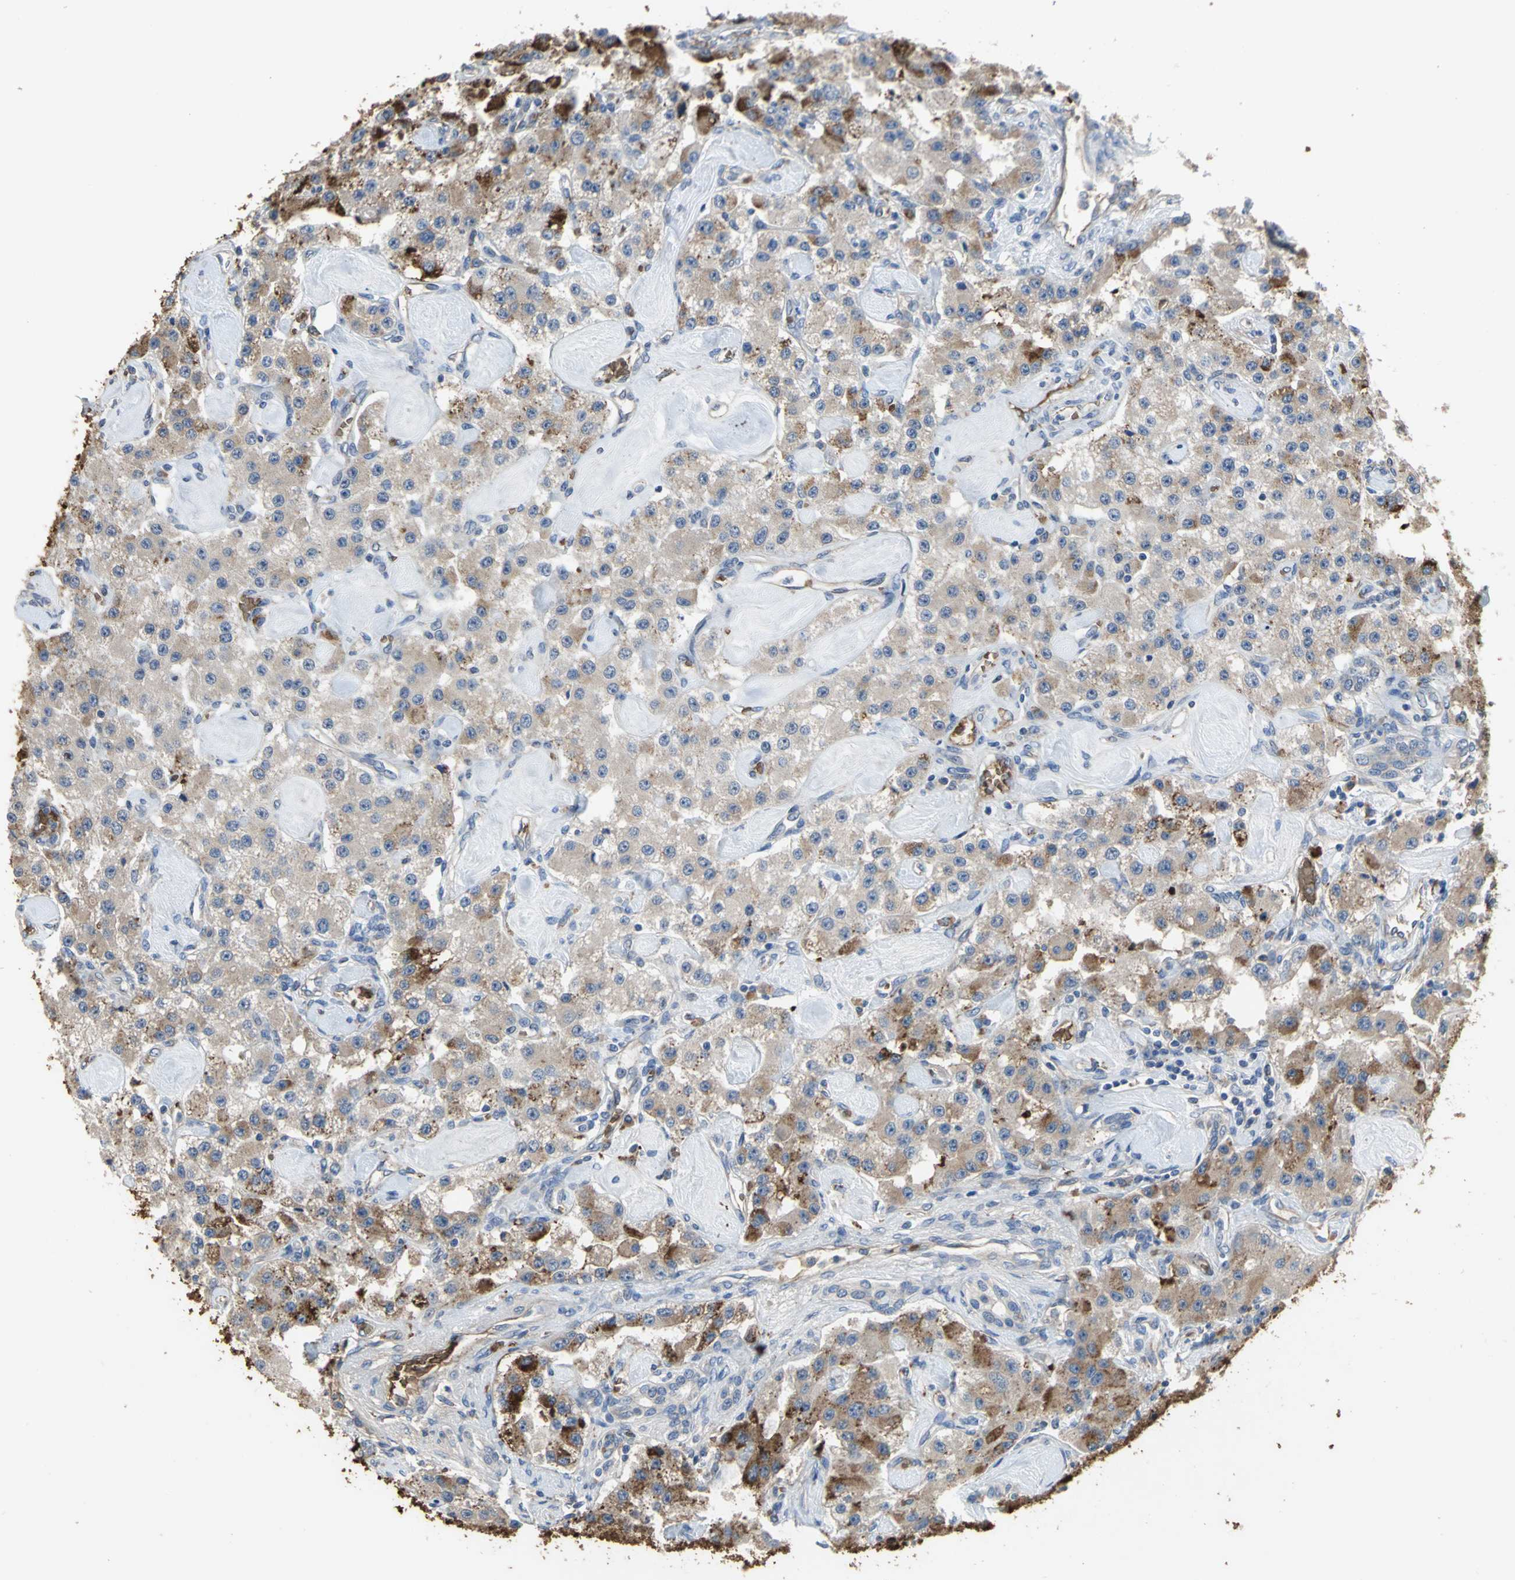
{"staining": {"intensity": "moderate", "quantity": ">75%", "location": "cytoplasmic/membranous"}, "tissue": "carcinoid", "cell_type": "Tumor cells", "image_type": "cancer", "snomed": [{"axis": "morphology", "description": "Carcinoid, malignant, NOS"}, {"axis": "topography", "description": "Pancreas"}], "caption": "Malignant carcinoid stained with a protein marker displays moderate staining in tumor cells.", "gene": "TREM1", "patient": {"sex": "male", "age": 41}}